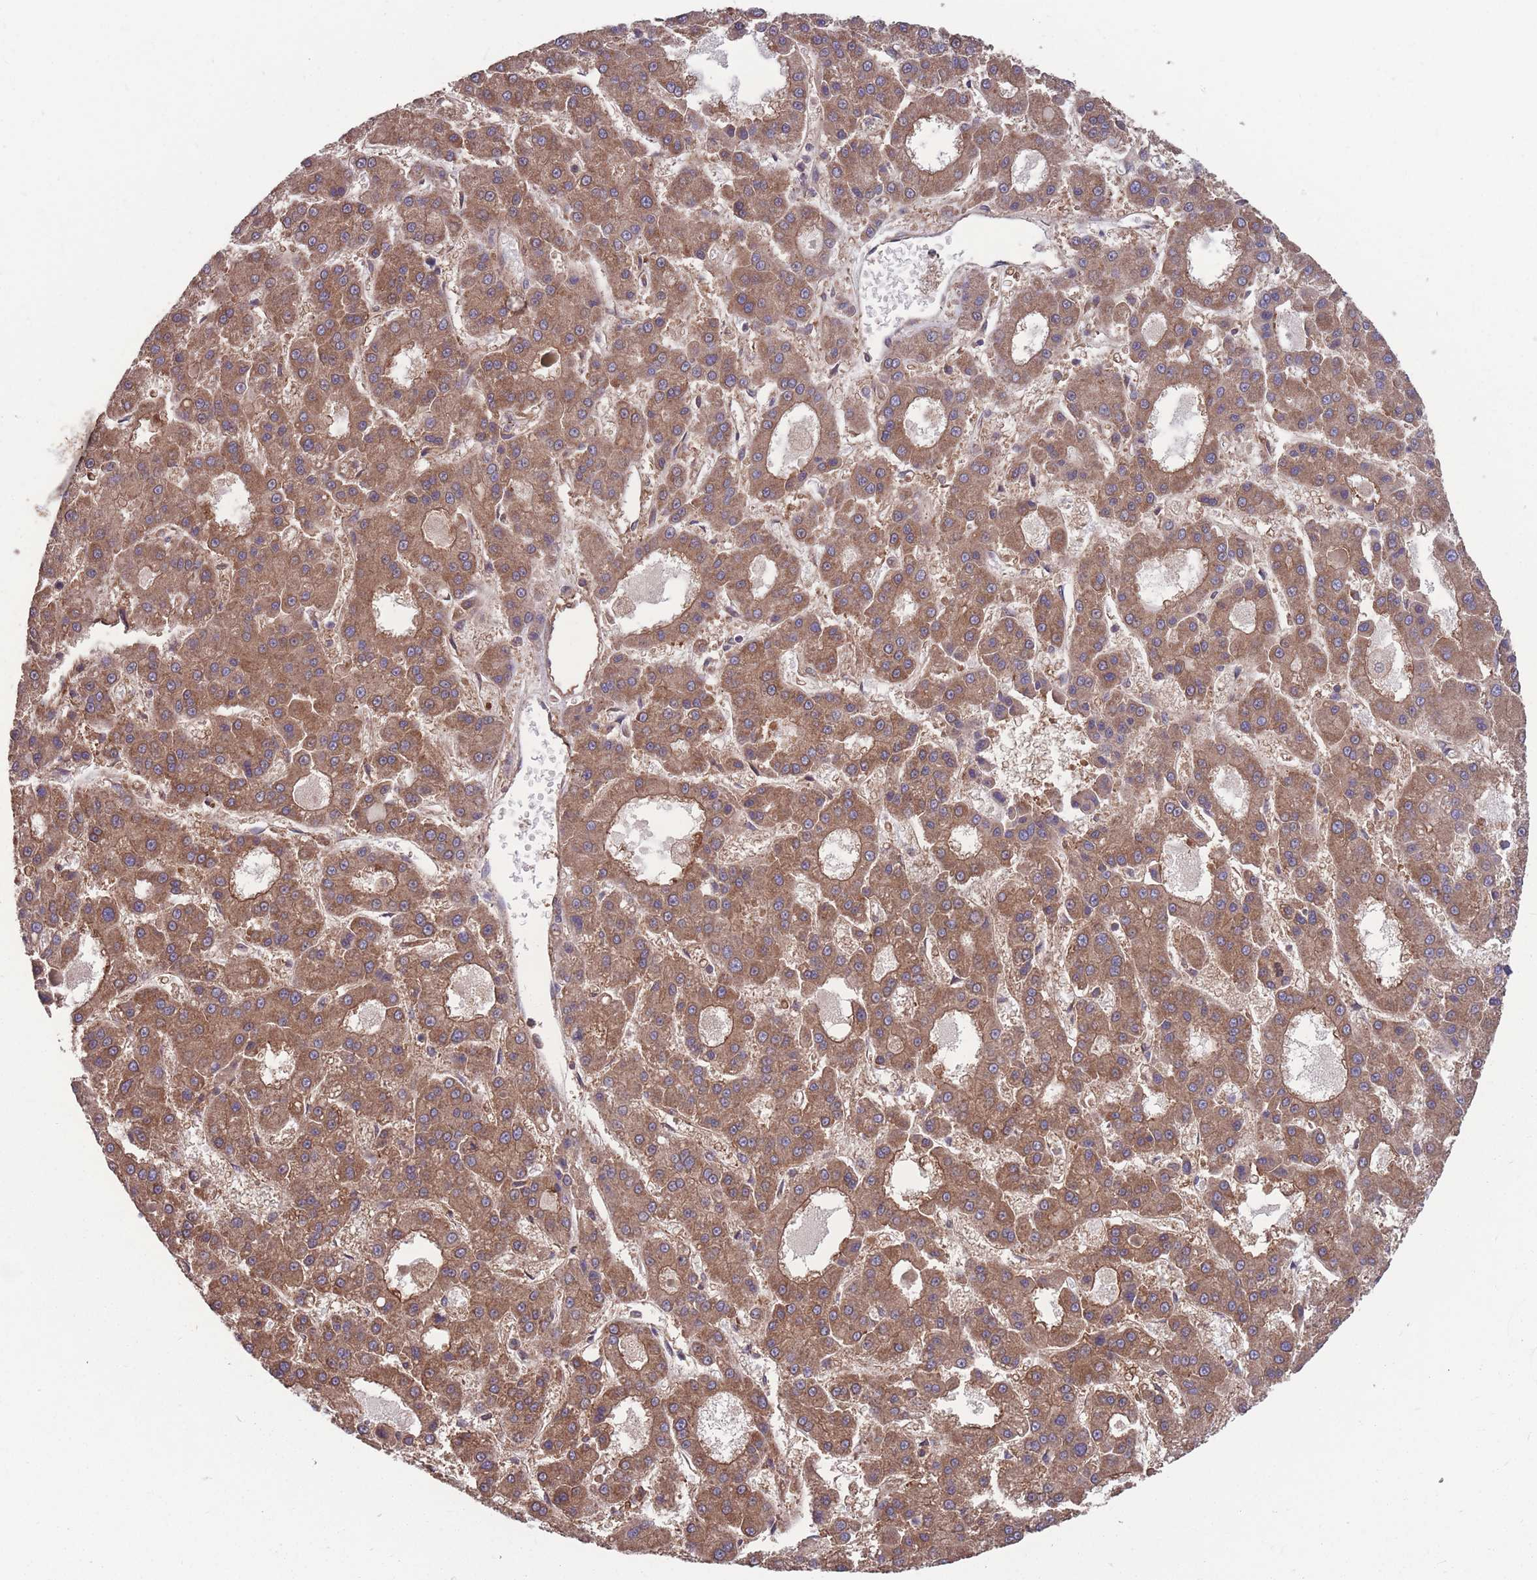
{"staining": {"intensity": "moderate", "quantity": ">75%", "location": "cytoplasmic/membranous"}, "tissue": "liver cancer", "cell_type": "Tumor cells", "image_type": "cancer", "snomed": [{"axis": "morphology", "description": "Carcinoma, Hepatocellular, NOS"}, {"axis": "topography", "description": "Liver"}], "caption": "IHC (DAB (3,3'-diaminobenzidine)) staining of liver cancer exhibits moderate cytoplasmic/membranous protein positivity in about >75% of tumor cells.", "gene": "ZPR1", "patient": {"sex": "male", "age": 70}}